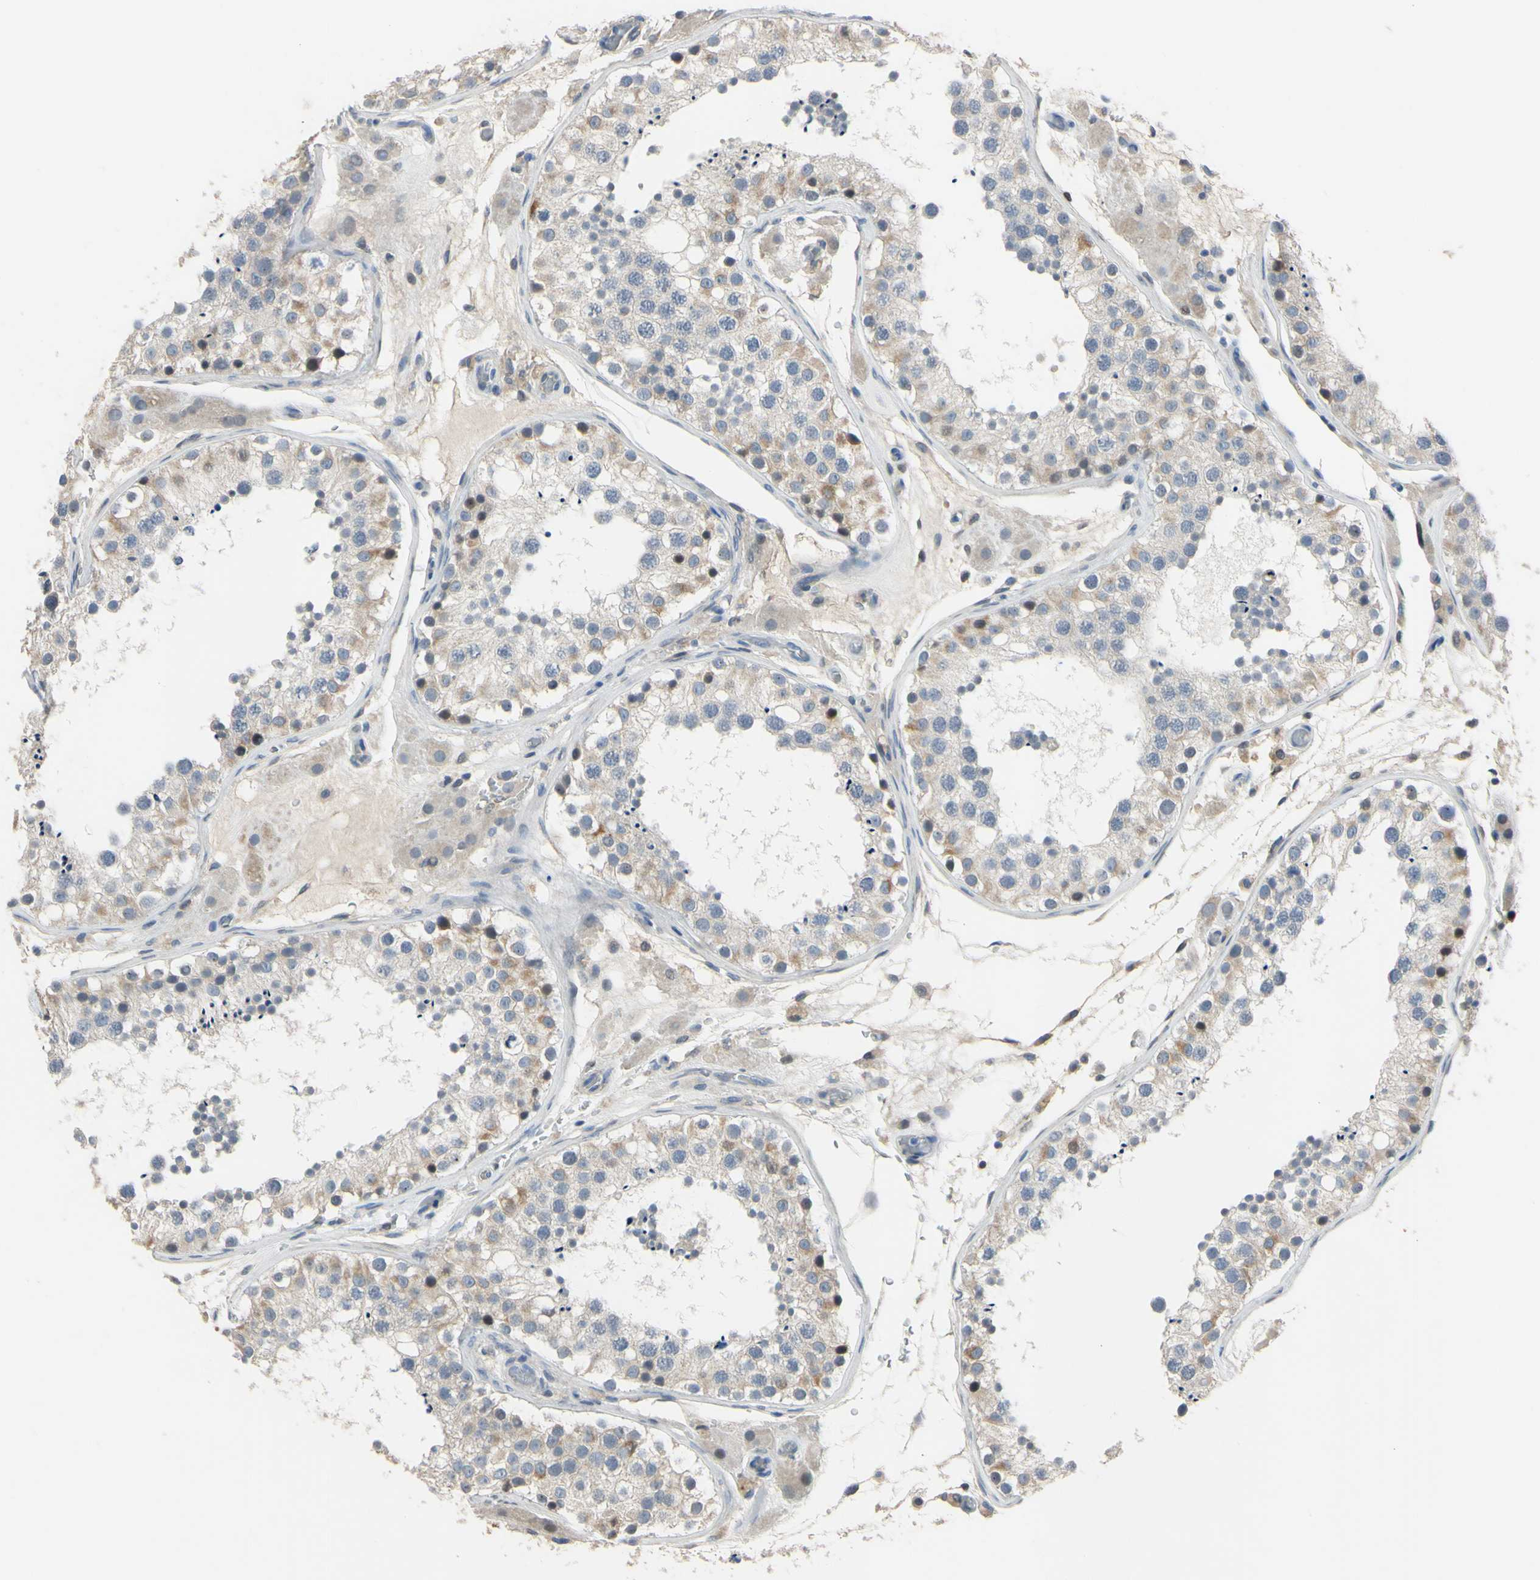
{"staining": {"intensity": "negative", "quantity": "none", "location": "none"}, "tissue": "testis", "cell_type": "Cells in seminiferous ducts", "image_type": "normal", "snomed": [{"axis": "morphology", "description": "Normal tissue, NOS"}, {"axis": "topography", "description": "Testis"}, {"axis": "topography", "description": "Epididymis"}], "caption": "This is an immunohistochemistry image of unremarkable human testis. There is no expression in cells in seminiferous ducts.", "gene": "LHX9", "patient": {"sex": "male", "age": 26}}